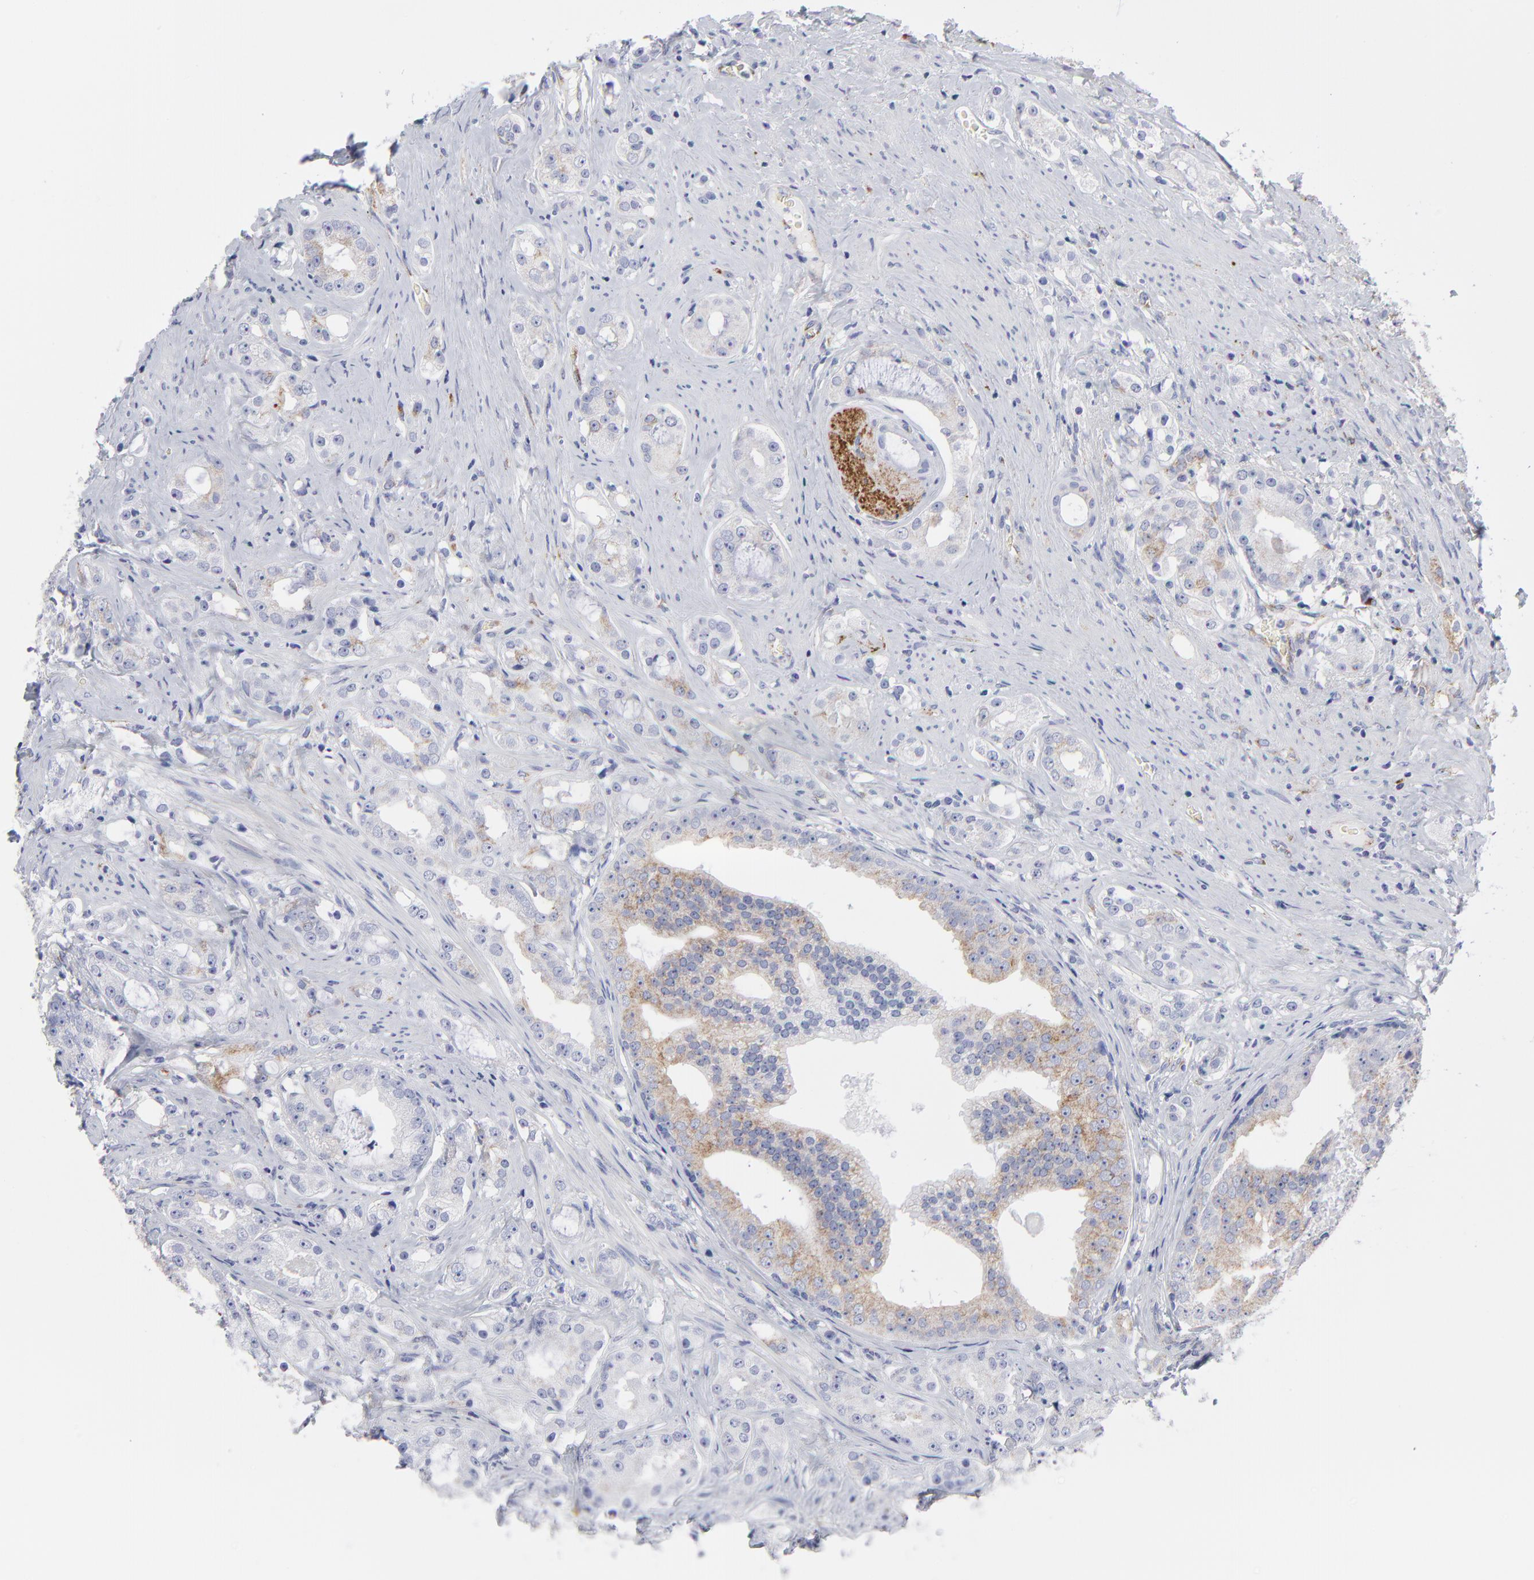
{"staining": {"intensity": "weak", "quantity": "<25%", "location": "cytoplasmic/membranous"}, "tissue": "prostate cancer", "cell_type": "Tumor cells", "image_type": "cancer", "snomed": [{"axis": "morphology", "description": "Adenocarcinoma, High grade"}, {"axis": "topography", "description": "Prostate"}], "caption": "Tumor cells show no significant expression in prostate high-grade adenocarcinoma. The staining is performed using DAB (3,3'-diaminobenzidine) brown chromogen with nuclei counter-stained in using hematoxylin.", "gene": "CNTN3", "patient": {"sex": "male", "age": 68}}